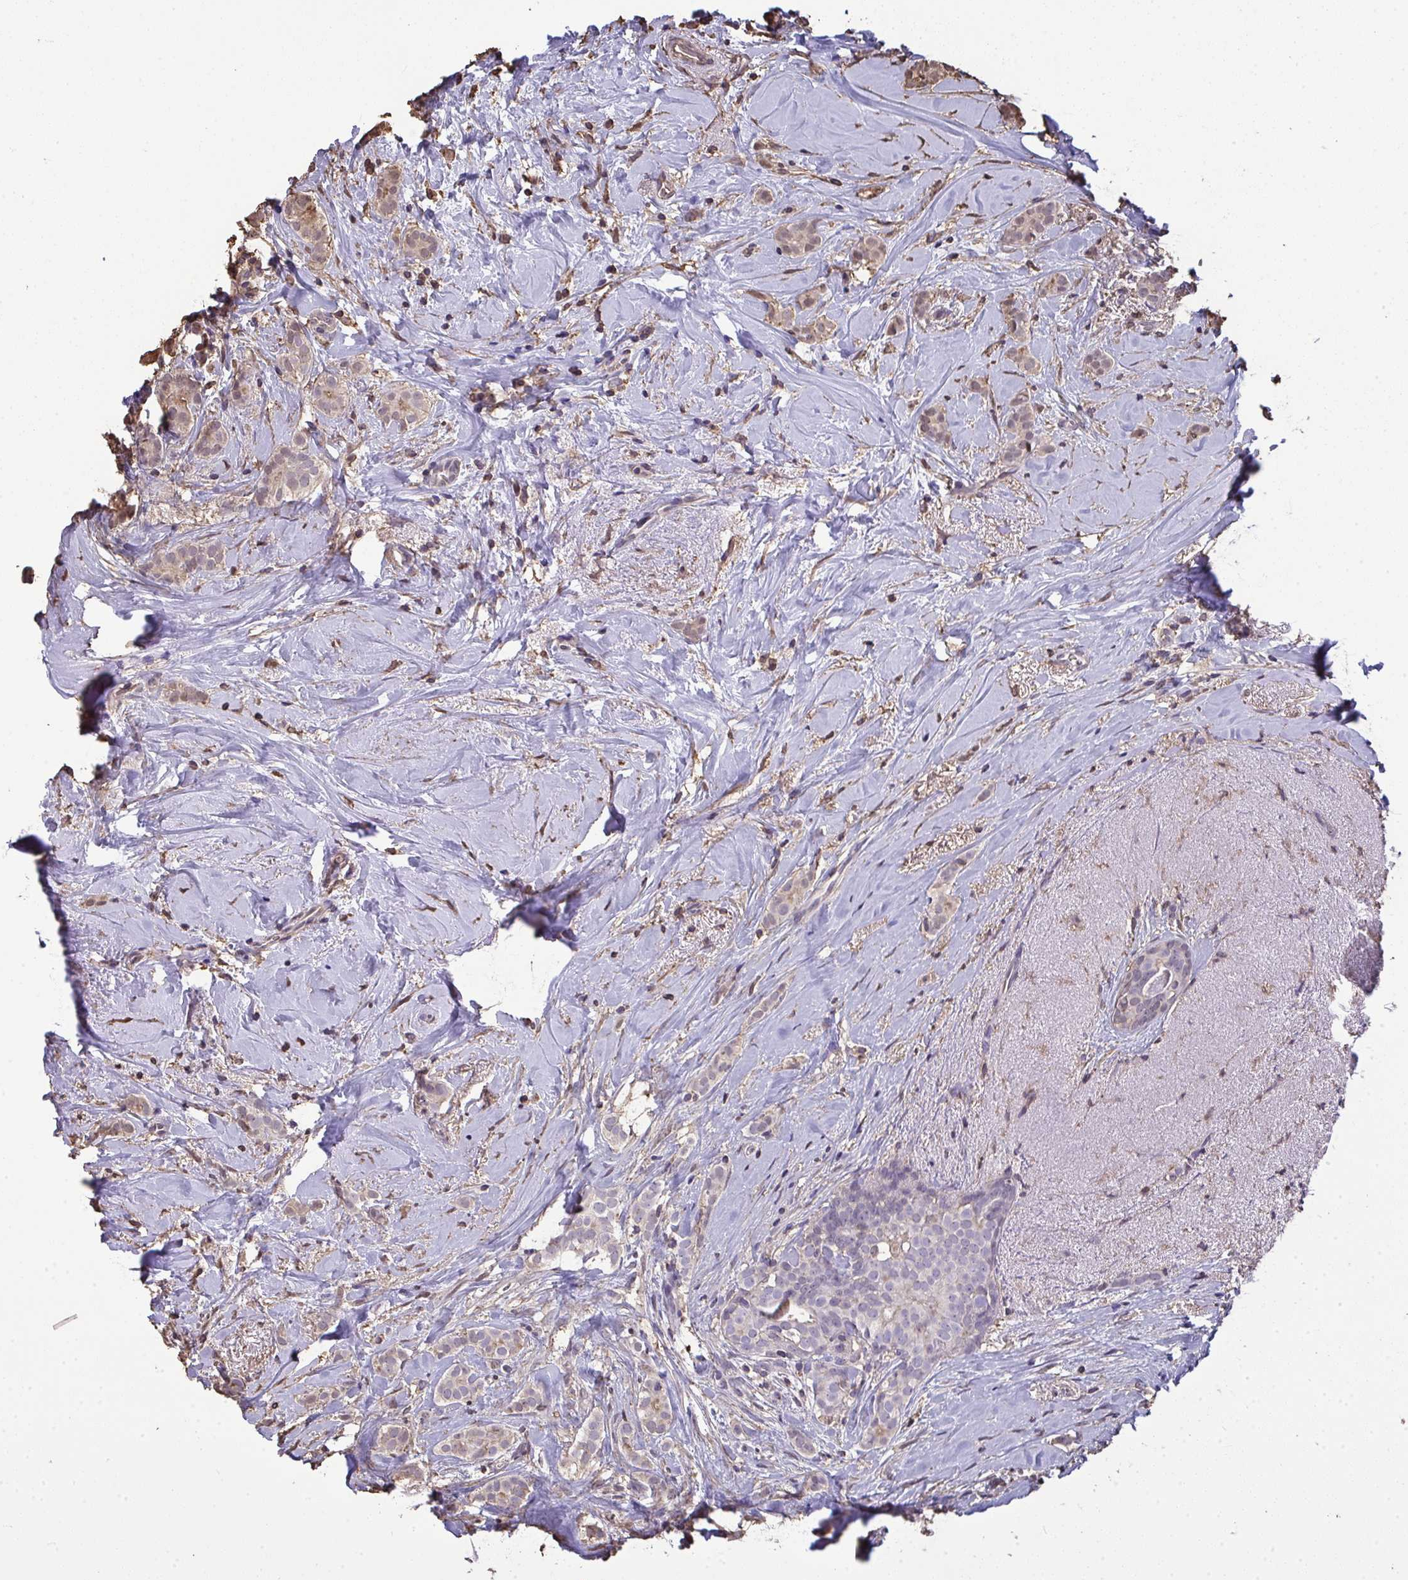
{"staining": {"intensity": "weak", "quantity": "<25%", "location": "cytoplasmic/membranous"}, "tissue": "breast cancer", "cell_type": "Tumor cells", "image_type": "cancer", "snomed": [{"axis": "morphology", "description": "Duct carcinoma"}, {"axis": "topography", "description": "Breast"}], "caption": "IHC histopathology image of neoplastic tissue: breast intraductal carcinoma stained with DAB demonstrates no significant protein staining in tumor cells.", "gene": "ANXA5", "patient": {"sex": "female", "age": 65}}